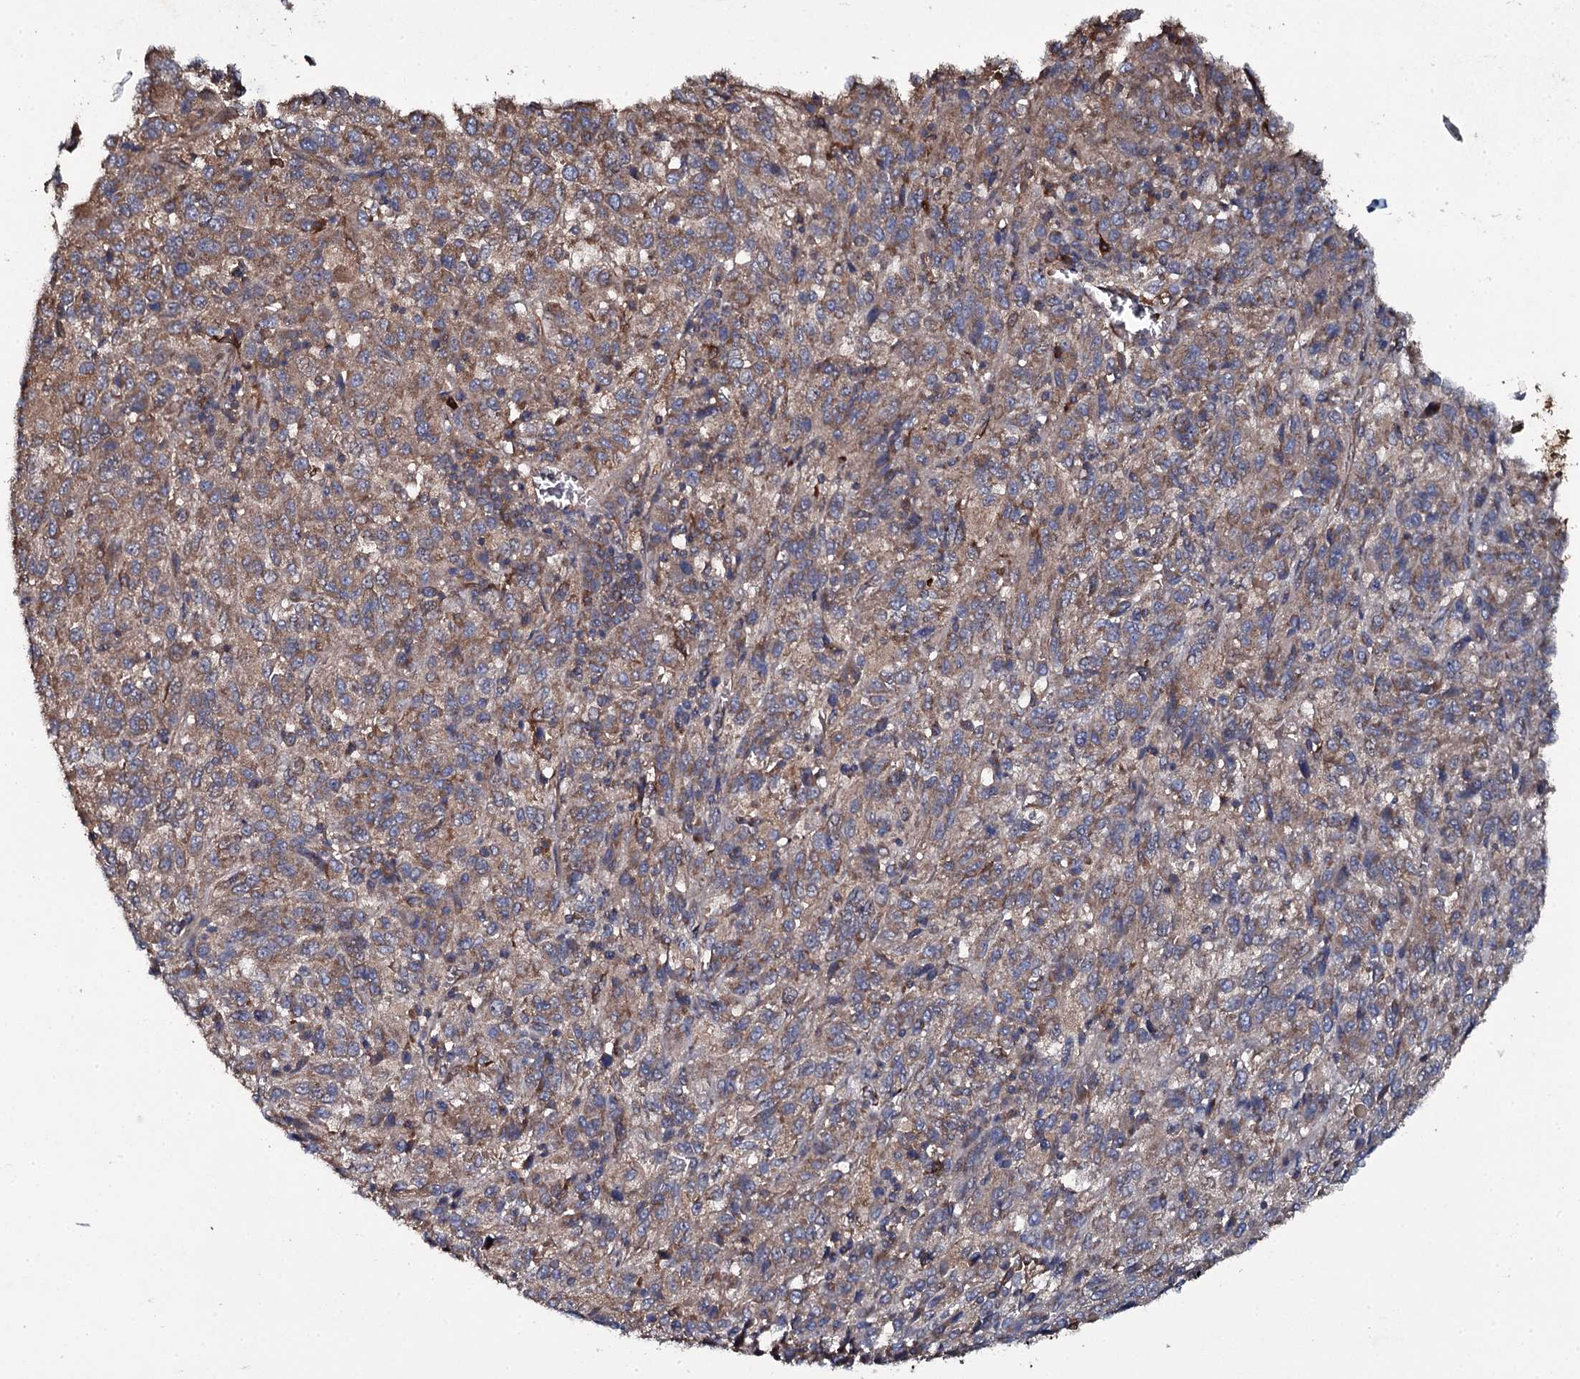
{"staining": {"intensity": "moderate", "quantity": ">75%", "location": "cytoplasmic/membranous"}, "tissue": "melanoma", "cell_type": "Tumor cells", "image_type": "cancer", "snomed": [{"axis": "morphology", "description": "Malignant melanoma, Metastatic site"}, {"axis": "topography", "description": "Lung"}], "caption": "Brown immunohistochemical staining in human melanoma exhibits moderate cytoplasmic/membranous positivity in about >75% of tumor cells.", "gene": "TTC23", "patient": {"sex": "male", "age": 64}}